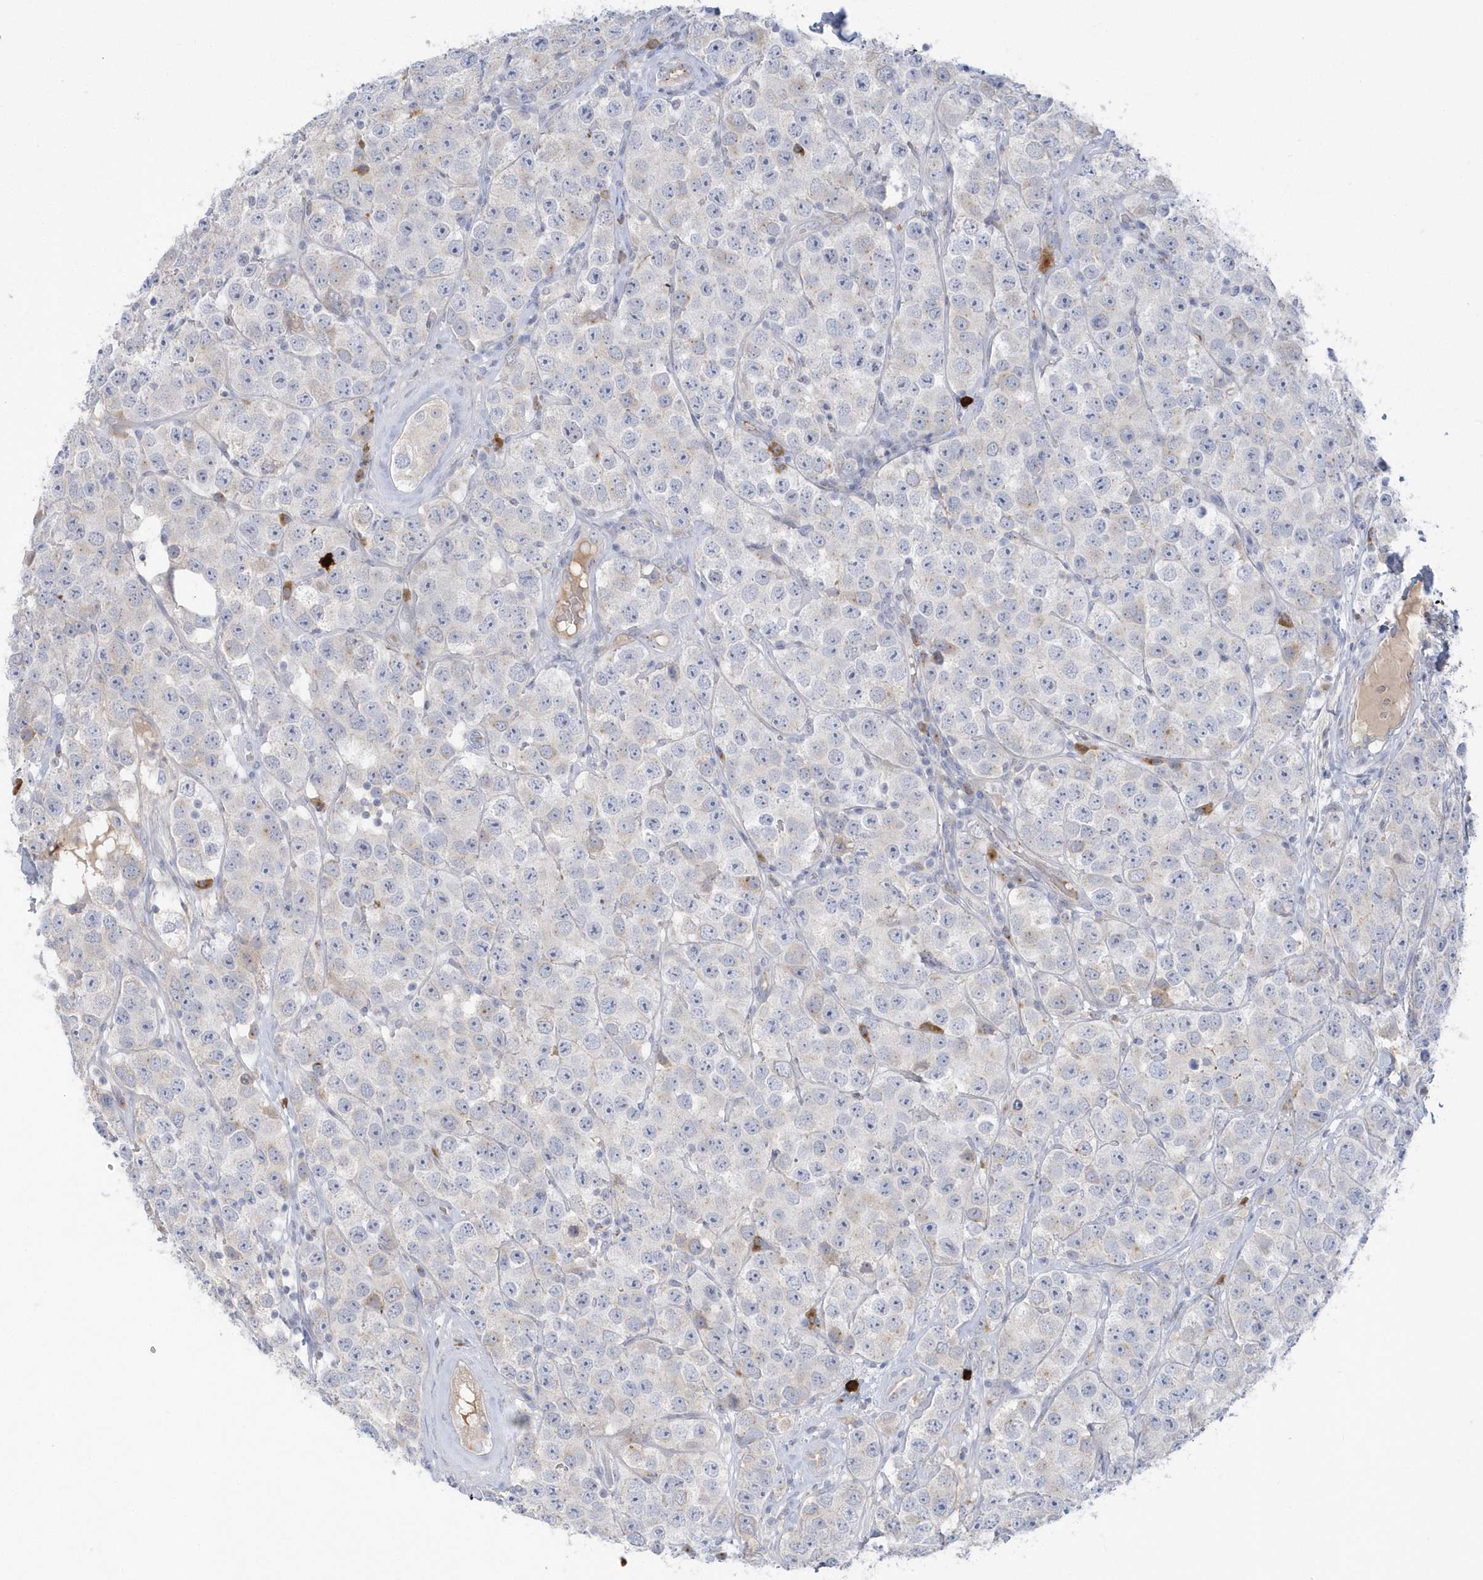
{"staining": {"intensity": "negative", "quantity": "none", "location": "none"}, "tissue": "testis cancer", "cell_type": "Tumor cells", "image_type": "cancer", "snomed": [{"axis": "morphology", "description": "Seminoma, NOS"}, {"axis": "topography", "description": "Testis"}], "caption": "Immunohistochemistry (IHC) image of testis cancer (seminoma) stained for a protein (brown), which displays no positivity in tumor cells.", "gene": "SEMA3D", "patient": {"sex": "male", "age": 28}}